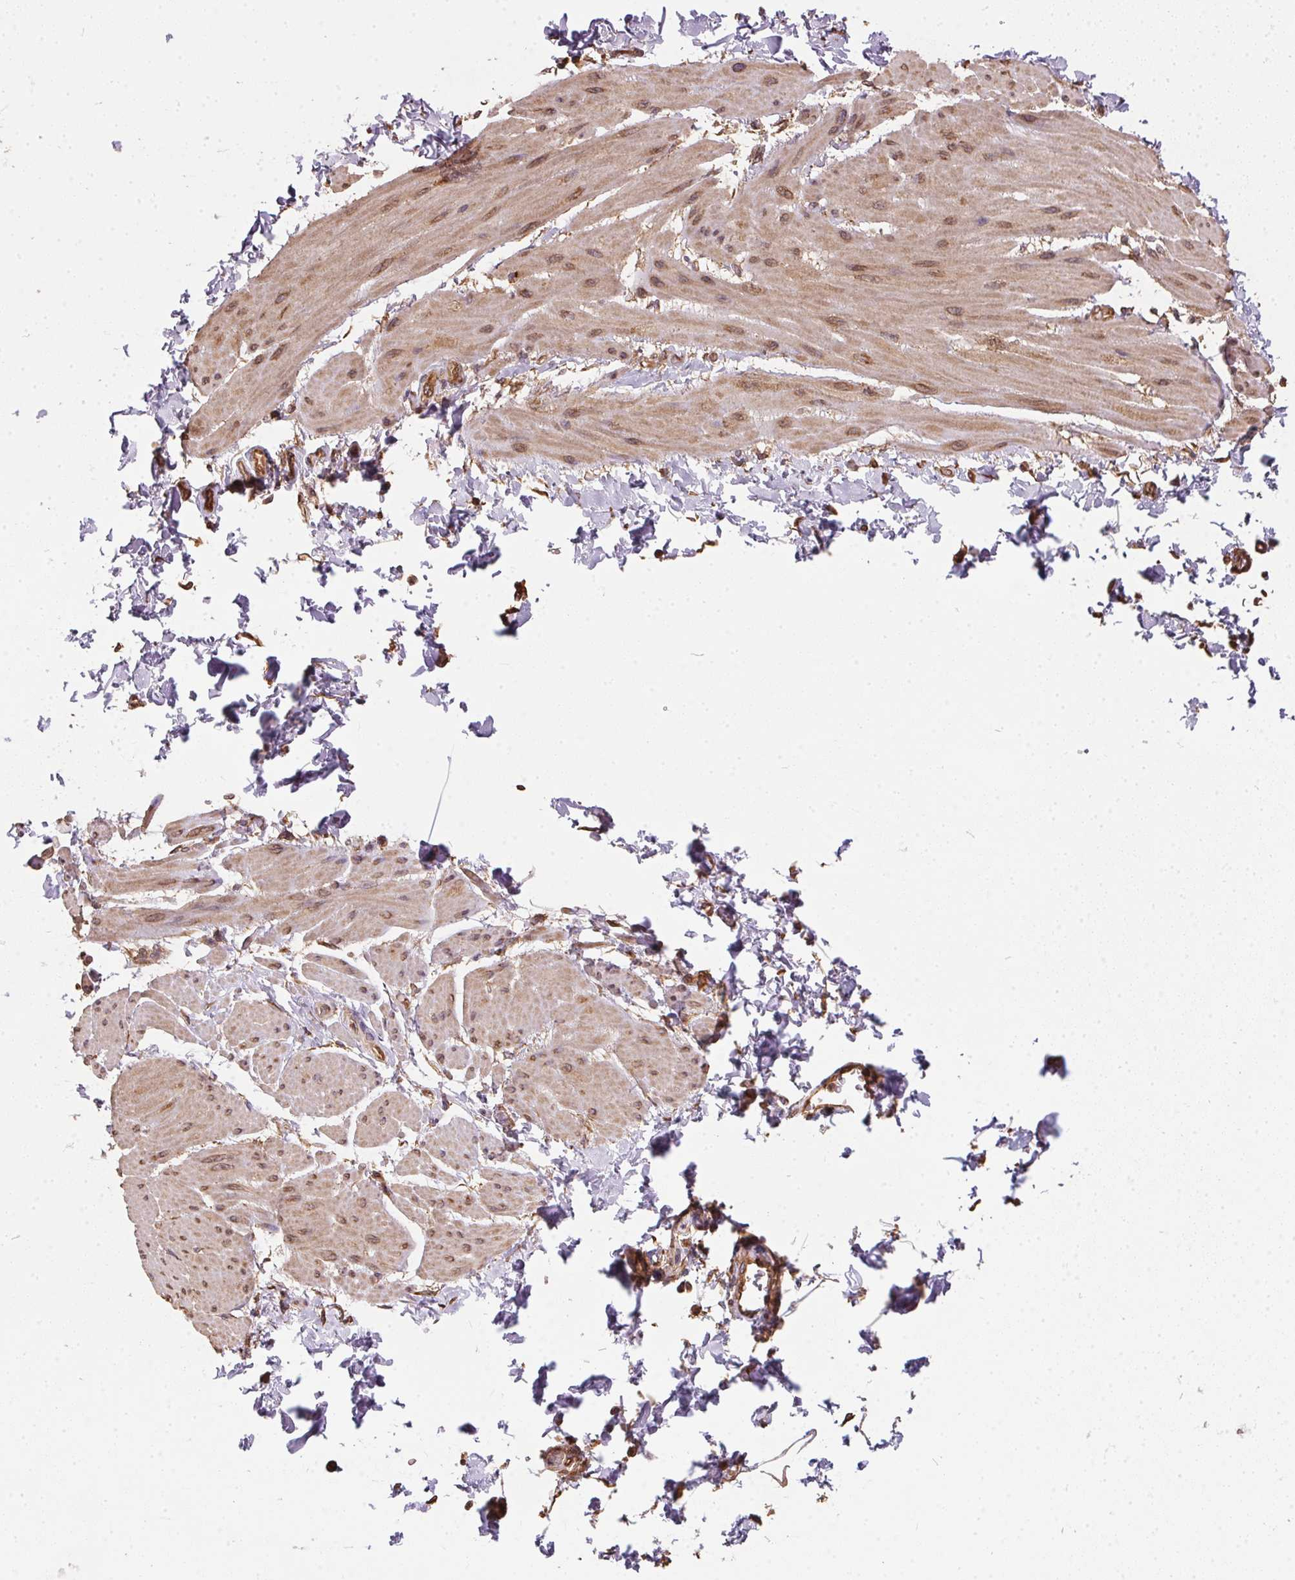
{"staining": {"intensity": "strong", "quantity": ">75%", "location": "cytoplasmic/membranous,nuclear"}, "tissue": "adipose tissue", "cell_type": "Adipocytes", "image_type": "normal", "snomed": [{"axis": "morphology", "description": "Normal tissue, NOS"}, {"axis": "topography", "description": "Prostate"}, {"axis": "topography", "description": "Peripheral nerve tissue"}], "caption": "This image demonstrates immunohistochemistry staining of normal adipose tissue, with high strong cytoplasmic/membranous,nuclear staining in approximately >75% of adipocytes.", "gene": "EIF2S1", "patient": {"sex": "male", "age": 55}}